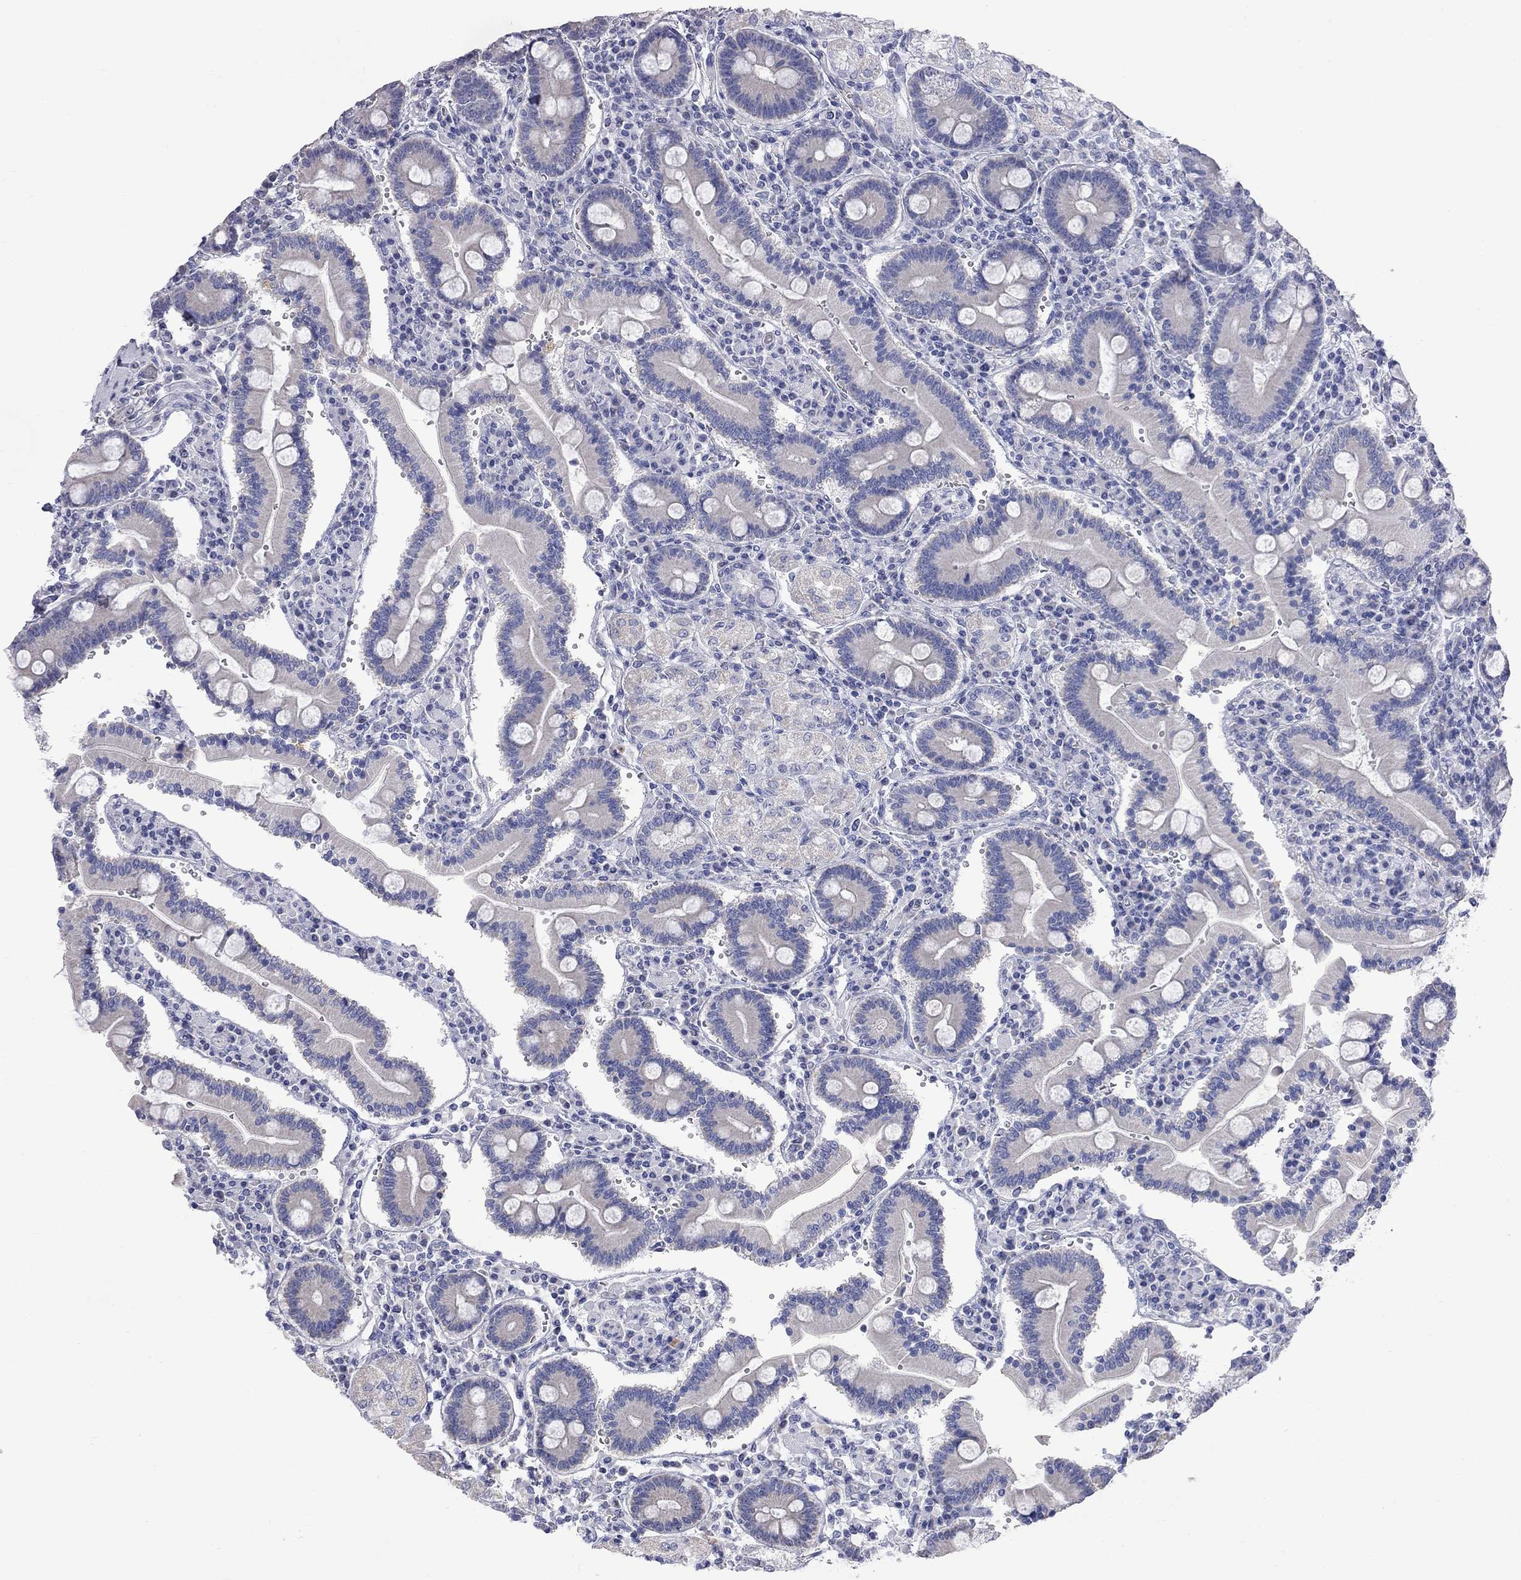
{"staining": {"intensity": "negative", "quantity": "none", "location": "none"}, "tissue": "duodenum", "cell_type": "Glandular cells", "image_type": "normal", "snomed": [{"axis": "morphology", "description": "Normal tissue, NOS"}, {"axis": "topography", "description": "Duodenum"}], "caption": "An image of duodenum stained for a protein displays no brown staining in glandular cells. (DAB (3,3'-diaminobenzidine) IHC visualized using brightfield microscopy, high magnification).", "gene": "KCND2", "patient": {"sex": "female", "age": 62}}